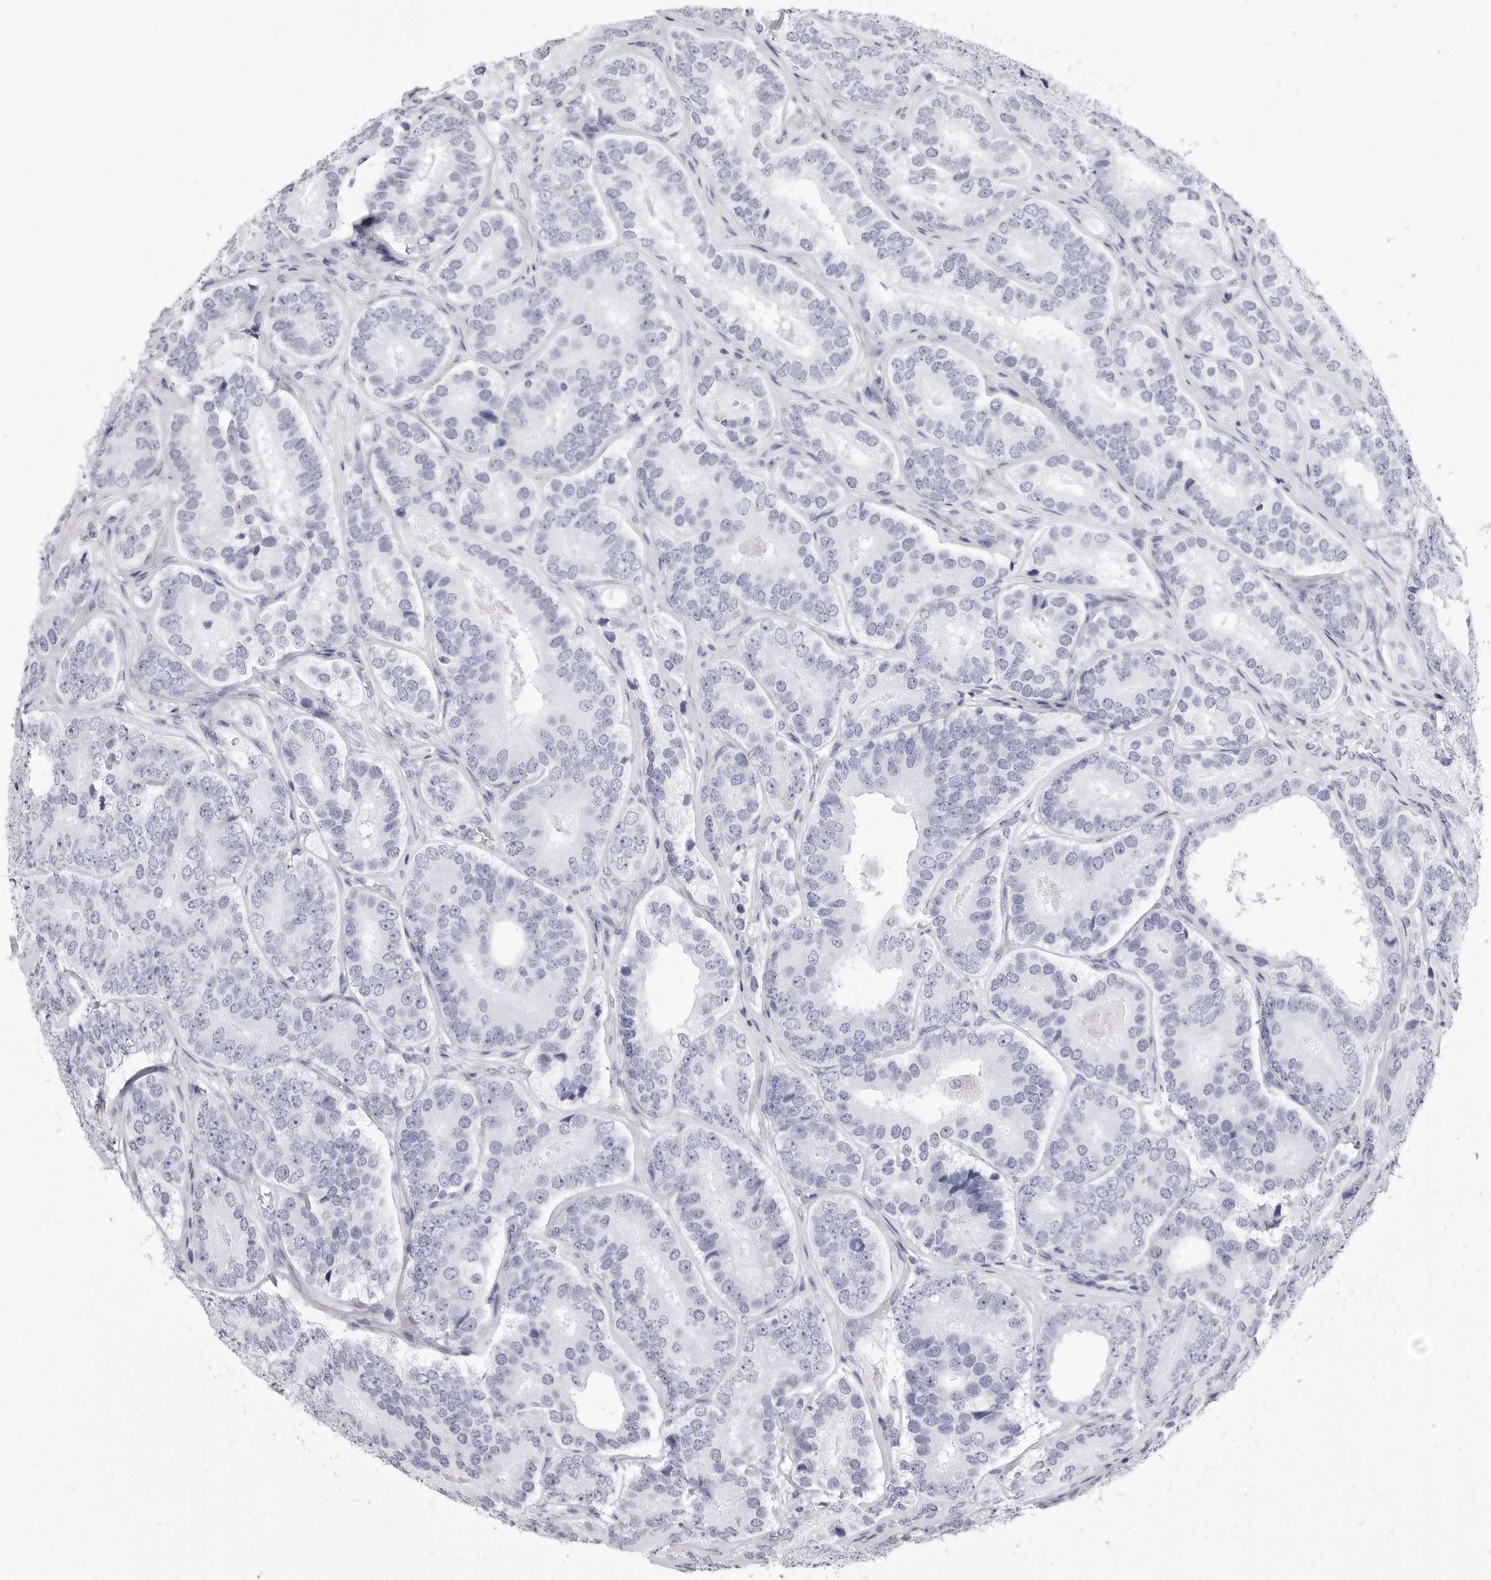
{"staining": {"intensity": "negative", "quantity": "none", "location": "none"}, "tissue": "prostate cancer", "cell_type": "Tumor cells", "image_type": "cancer", "snomed": [{"axis": "morphology", "description": "Adenocarcinoma, High grade"}, {"axis": "topography", "description": "Prostate"}], "caption": "Immunohistochemical staining of human prostate cancer shows no significant expression in tumor cells.", "gene": "TSSK1B", "patient": {"sex": "male", "age": 56}}